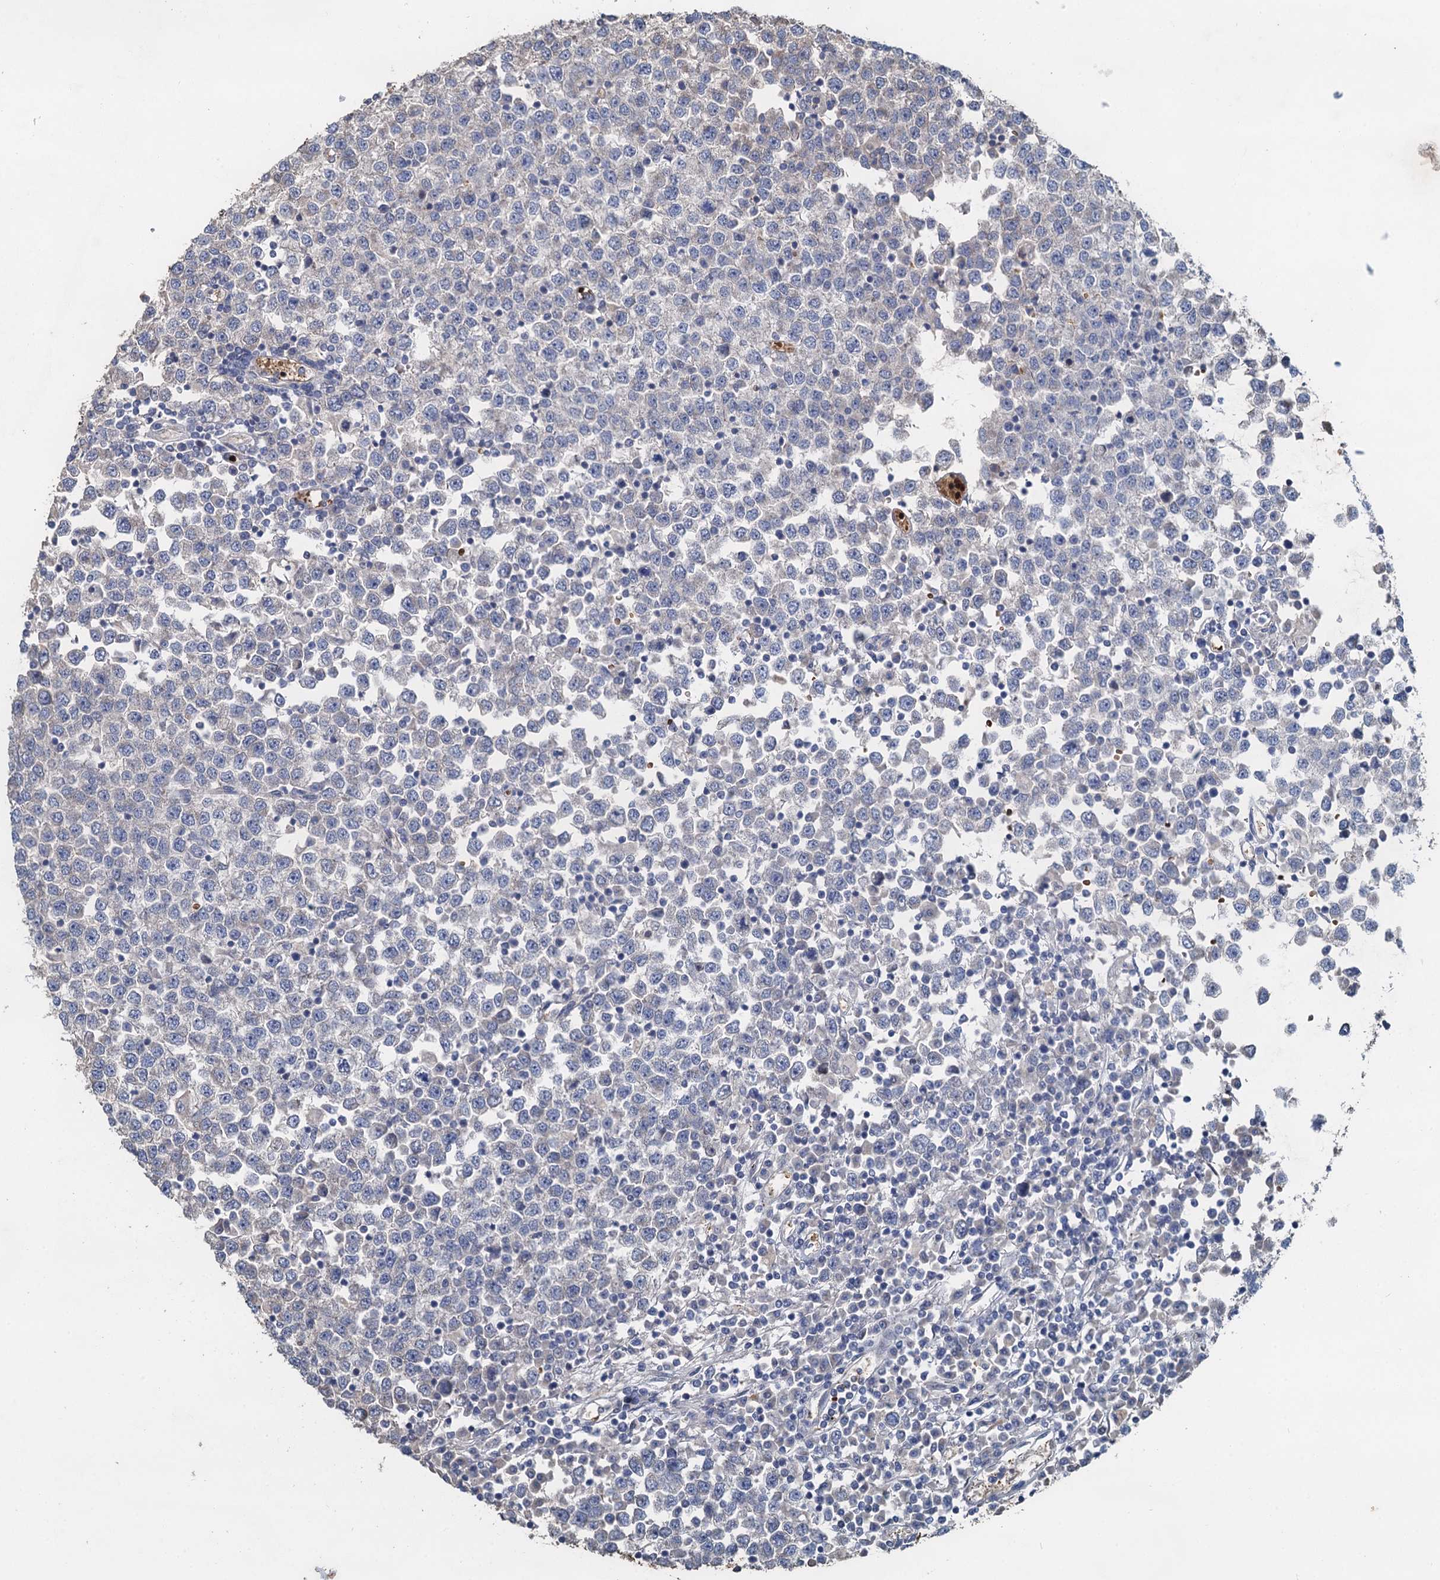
{"staining": {"intensity": "negative", "quantity": "none", "location": "none"}, "tissue": "testis cancer", "cell_type": "Tumor cells", "image_type": "cancer", "snomed": [{"axis": "morphology", "description": "Seminoma, NOS"}, {"axis": "topography", "description": "Testis"}], "caption": "Immunohistochemical staining of testis seminoma reveals no significant staining in tumor cells.", "gene": "TCTN2", "patient": {"sex": "male", "age": 65}}